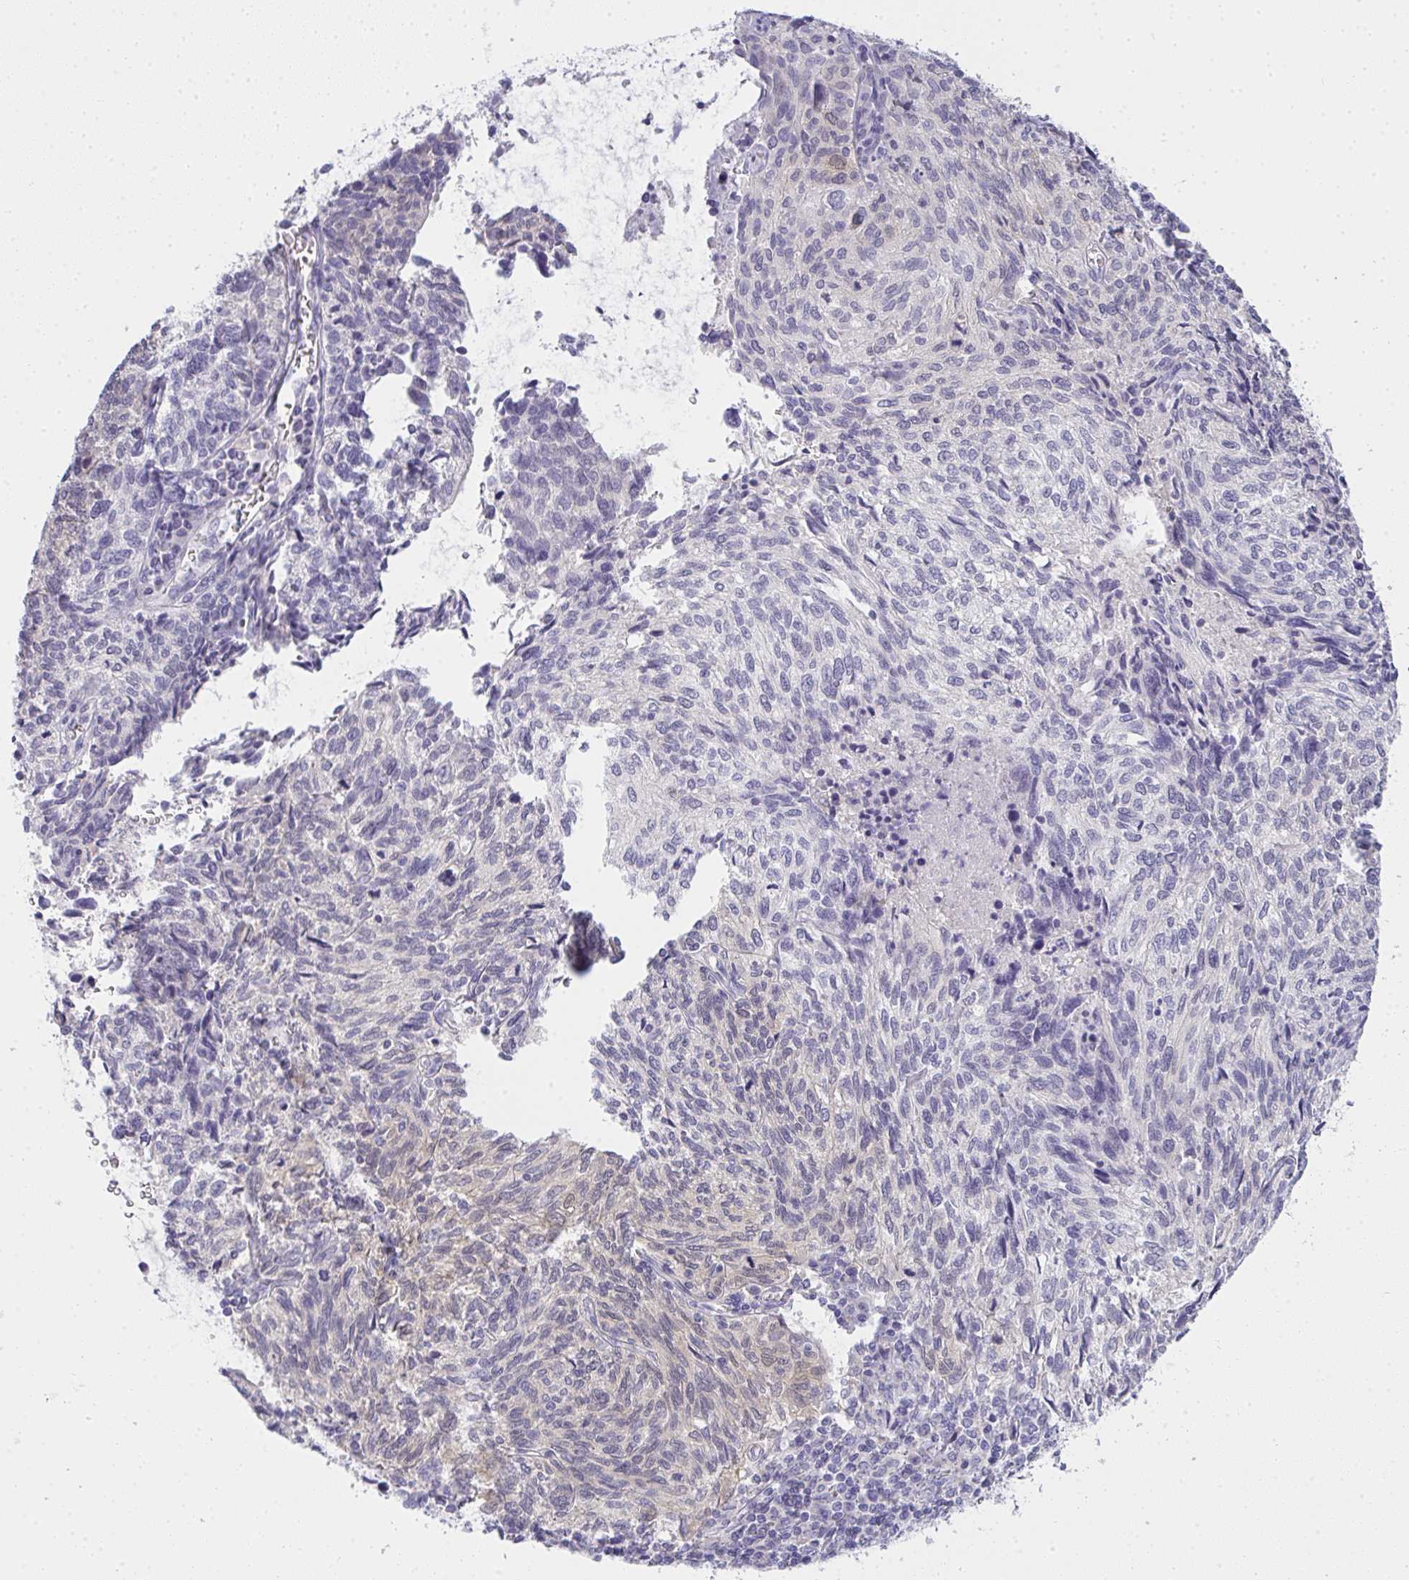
{"staining": {"intensity": "negative", "quantity": "none", "location": "none"}, "tissue": "cervical cancer", "cell_type": "Tumor cells", "image_type": "cancer", "snomed": [{"axis": "morphology", "description": "Squamous cell carcinoma, NOS"}, {"axis": "topography", "description": "Cervix"}], "caption": "Immunohistochemistry photomicrograph of neoplastic tissue: human cervical squamous cell carcinoma stained with DAB (3,3'-diaminobenzidine) demonstrates no significant protein expression in tumor cells.", "gene": "GSDMB", "patient": {"sex": "female", "age": 45}}